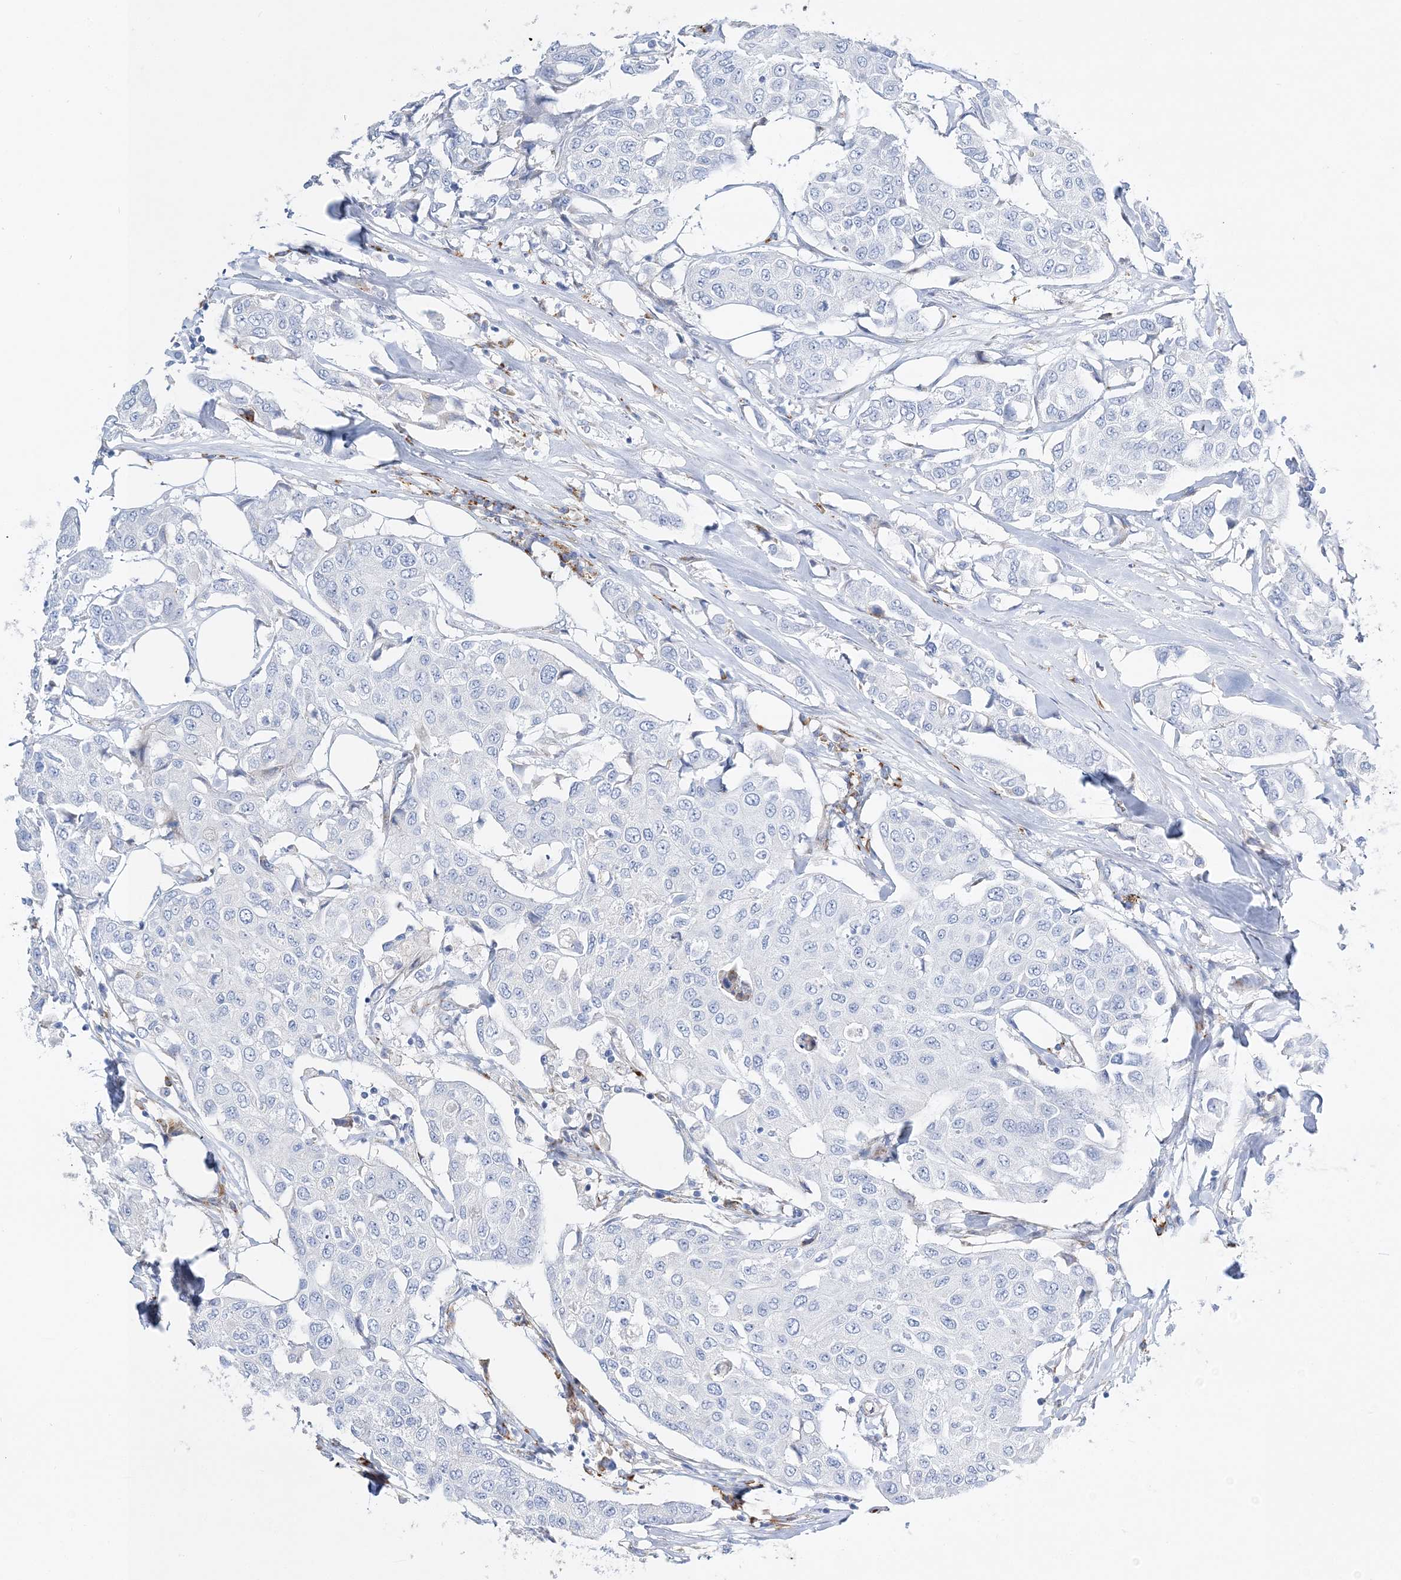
{"staining": {"intensity": "negative", "quantity": "none", "location": "none"}, "tissue": "breast cancer", "cell_type": "Tumor cells", "image_type": "cancer", "snomed": [{"axis": "morphology", "description": "Duct carcinoma"}, {"axis": "topography", "description": "Breast"}], "caption": "DAB immunohistochemical staining of human breast cancer demonstrates no significant expression in tumor cells.", "gene": "TSPYL6", "patient": {"sex": "female", "age": 80}}